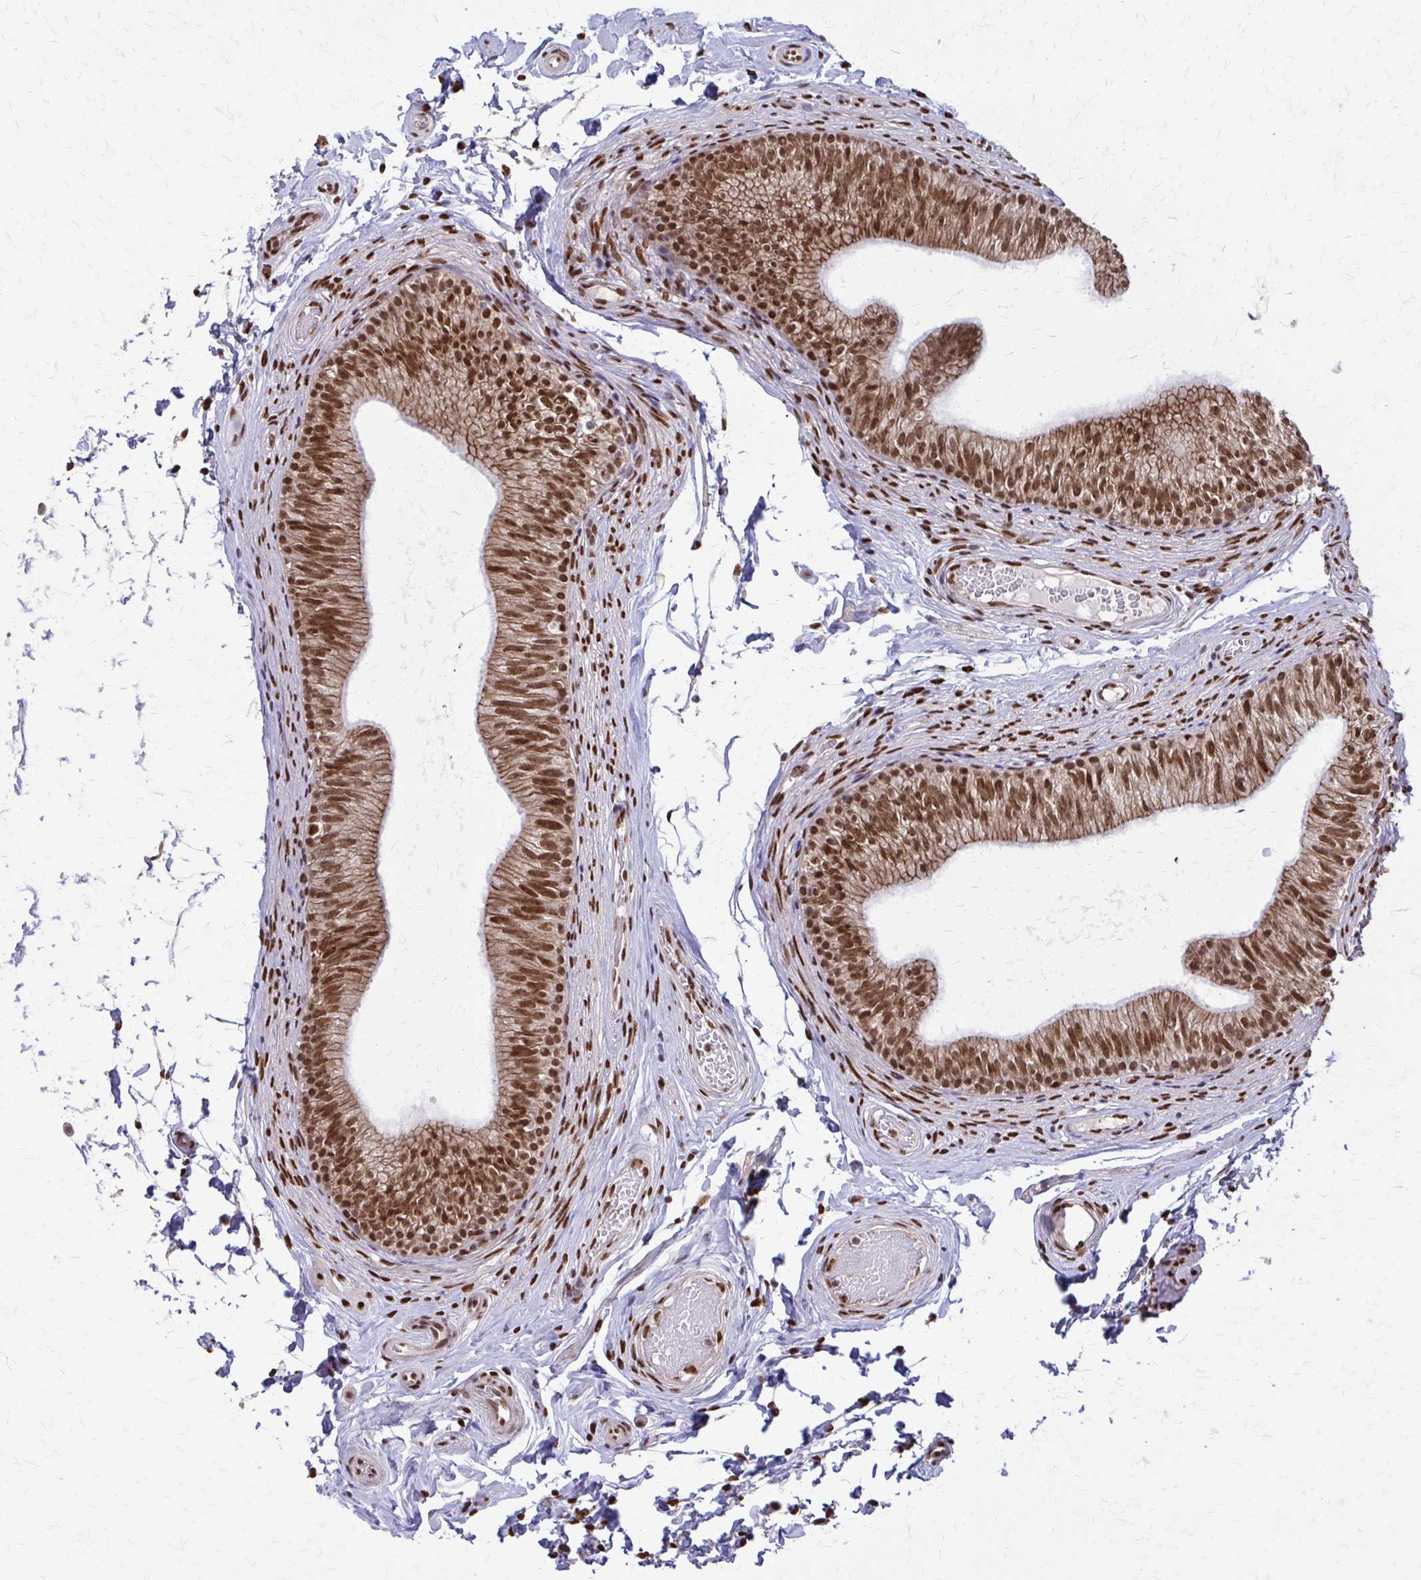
{"staining": {"intensity": "strong", "quantity": ">75%", "location": "cytoplasmic/membranous,nuclear"}, "tissue": "epididymis", "cell_type": "Glandular cells", "image_type": "normal", "snomed": [{"axis": "morphology", "description": "Normal tissue, NOS"}, {"axis": "topography", "description": "Epididymis, spermatic cord, NOS"}, {"axis": "topography", "description": "Epididymis"}, {"axis": "topography", "description": "Peripheral nerve tissue"}], "caption": "Protein expression analysis of normal epididymis displays strong cytoplasmic/membranous,nuclear staining in about >75% of glandular cells.", "gene": "TTF1", "patient": {"sex": "male", "age": 29}}